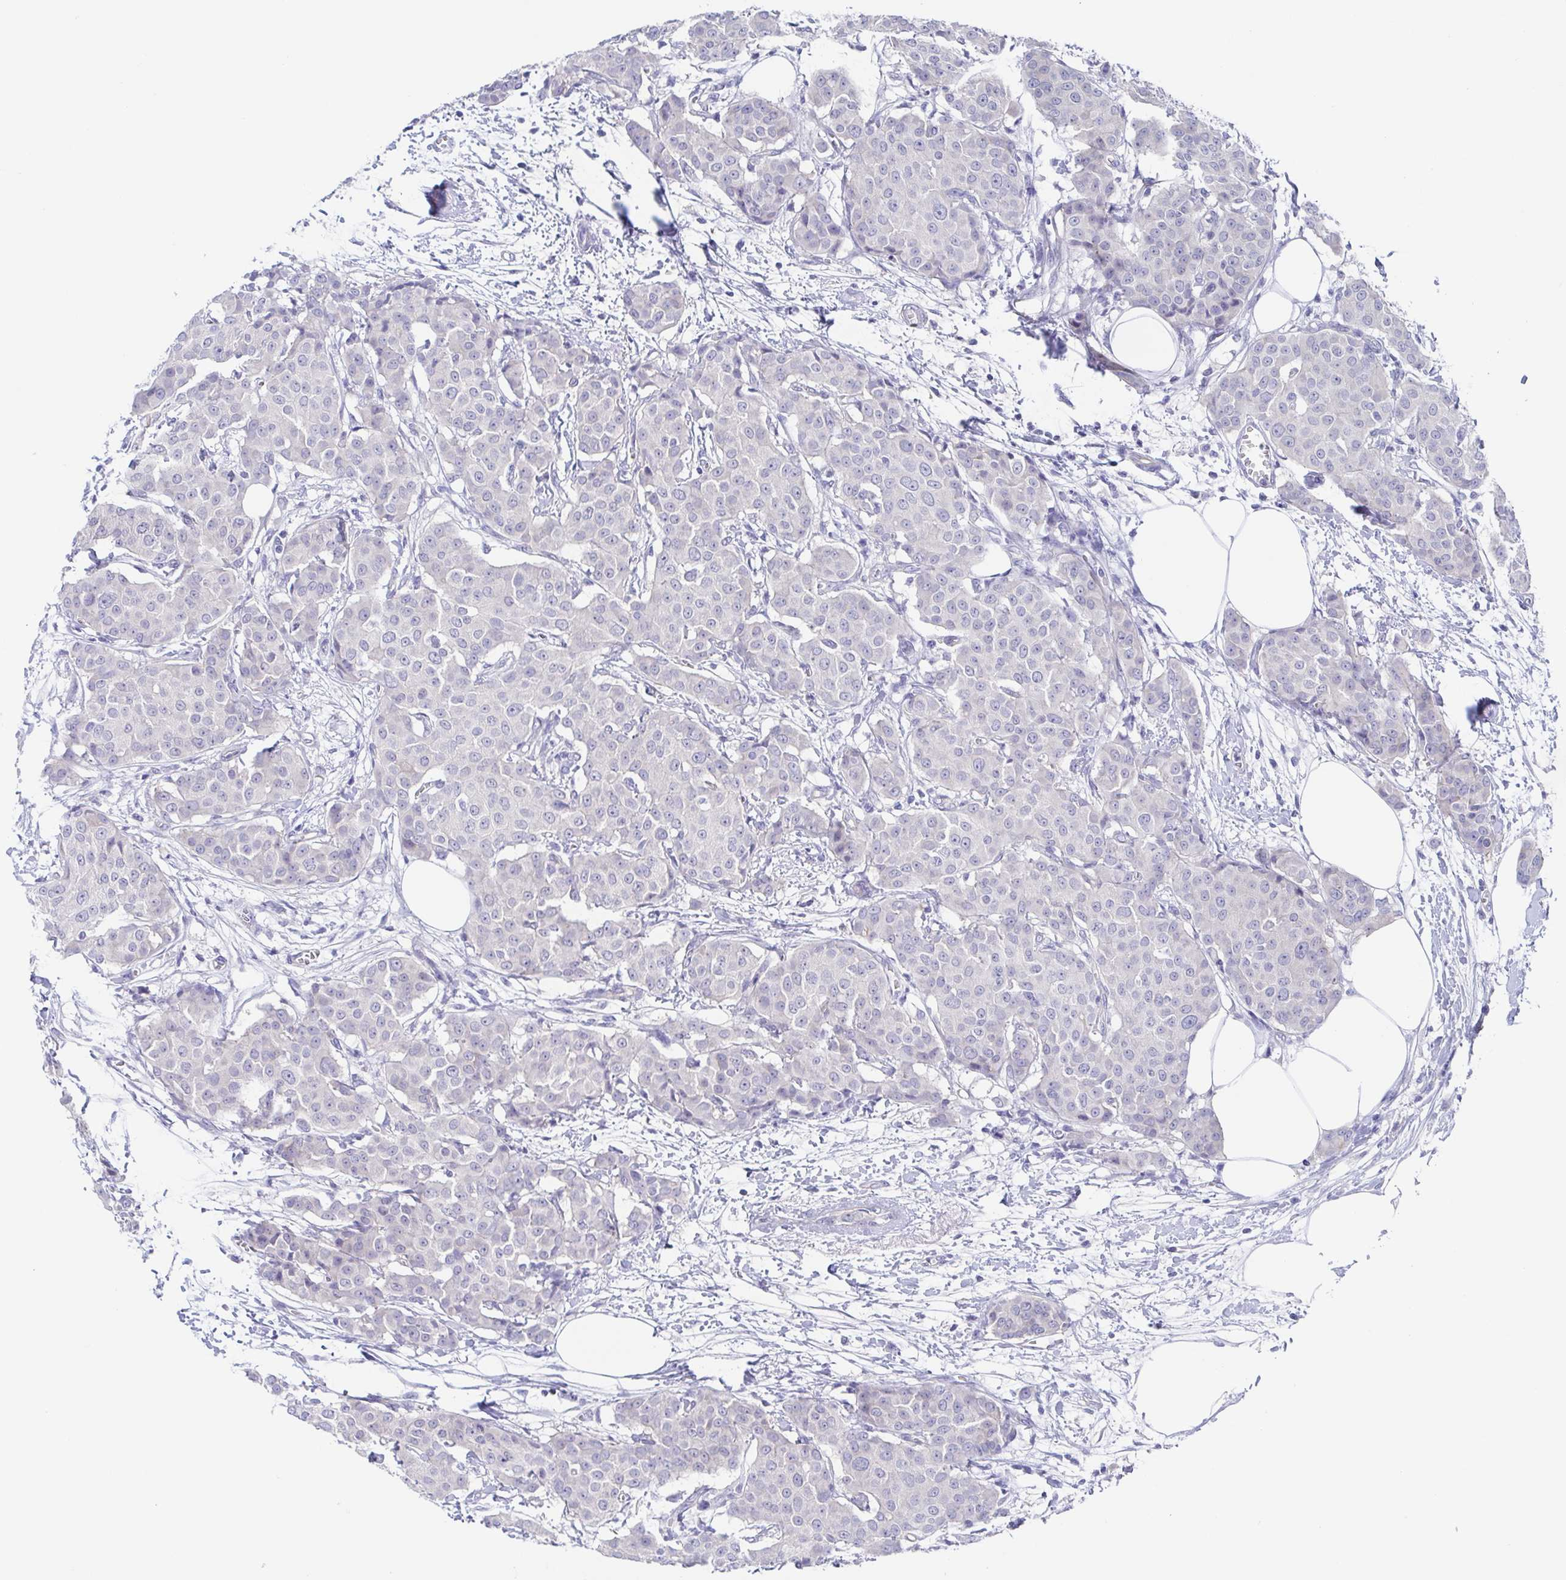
{"staining": {"intensity": "negative", "quantity": "none", "location": "none"}, "tissue": "breast cancer", "cell_type": "Tumor cells", "image_type": "cancer", "snomed": [{"axis": "morphology", "description": "Duct carcinoma"}, {"axis": "topography", "description": "Breast"}], "caption": "Immunohistochemical staining of breast cancer exhibits no significant positivity in tumor cells.", "gene": "TEX12", "patient": {"sex": "female", "age": 91}}